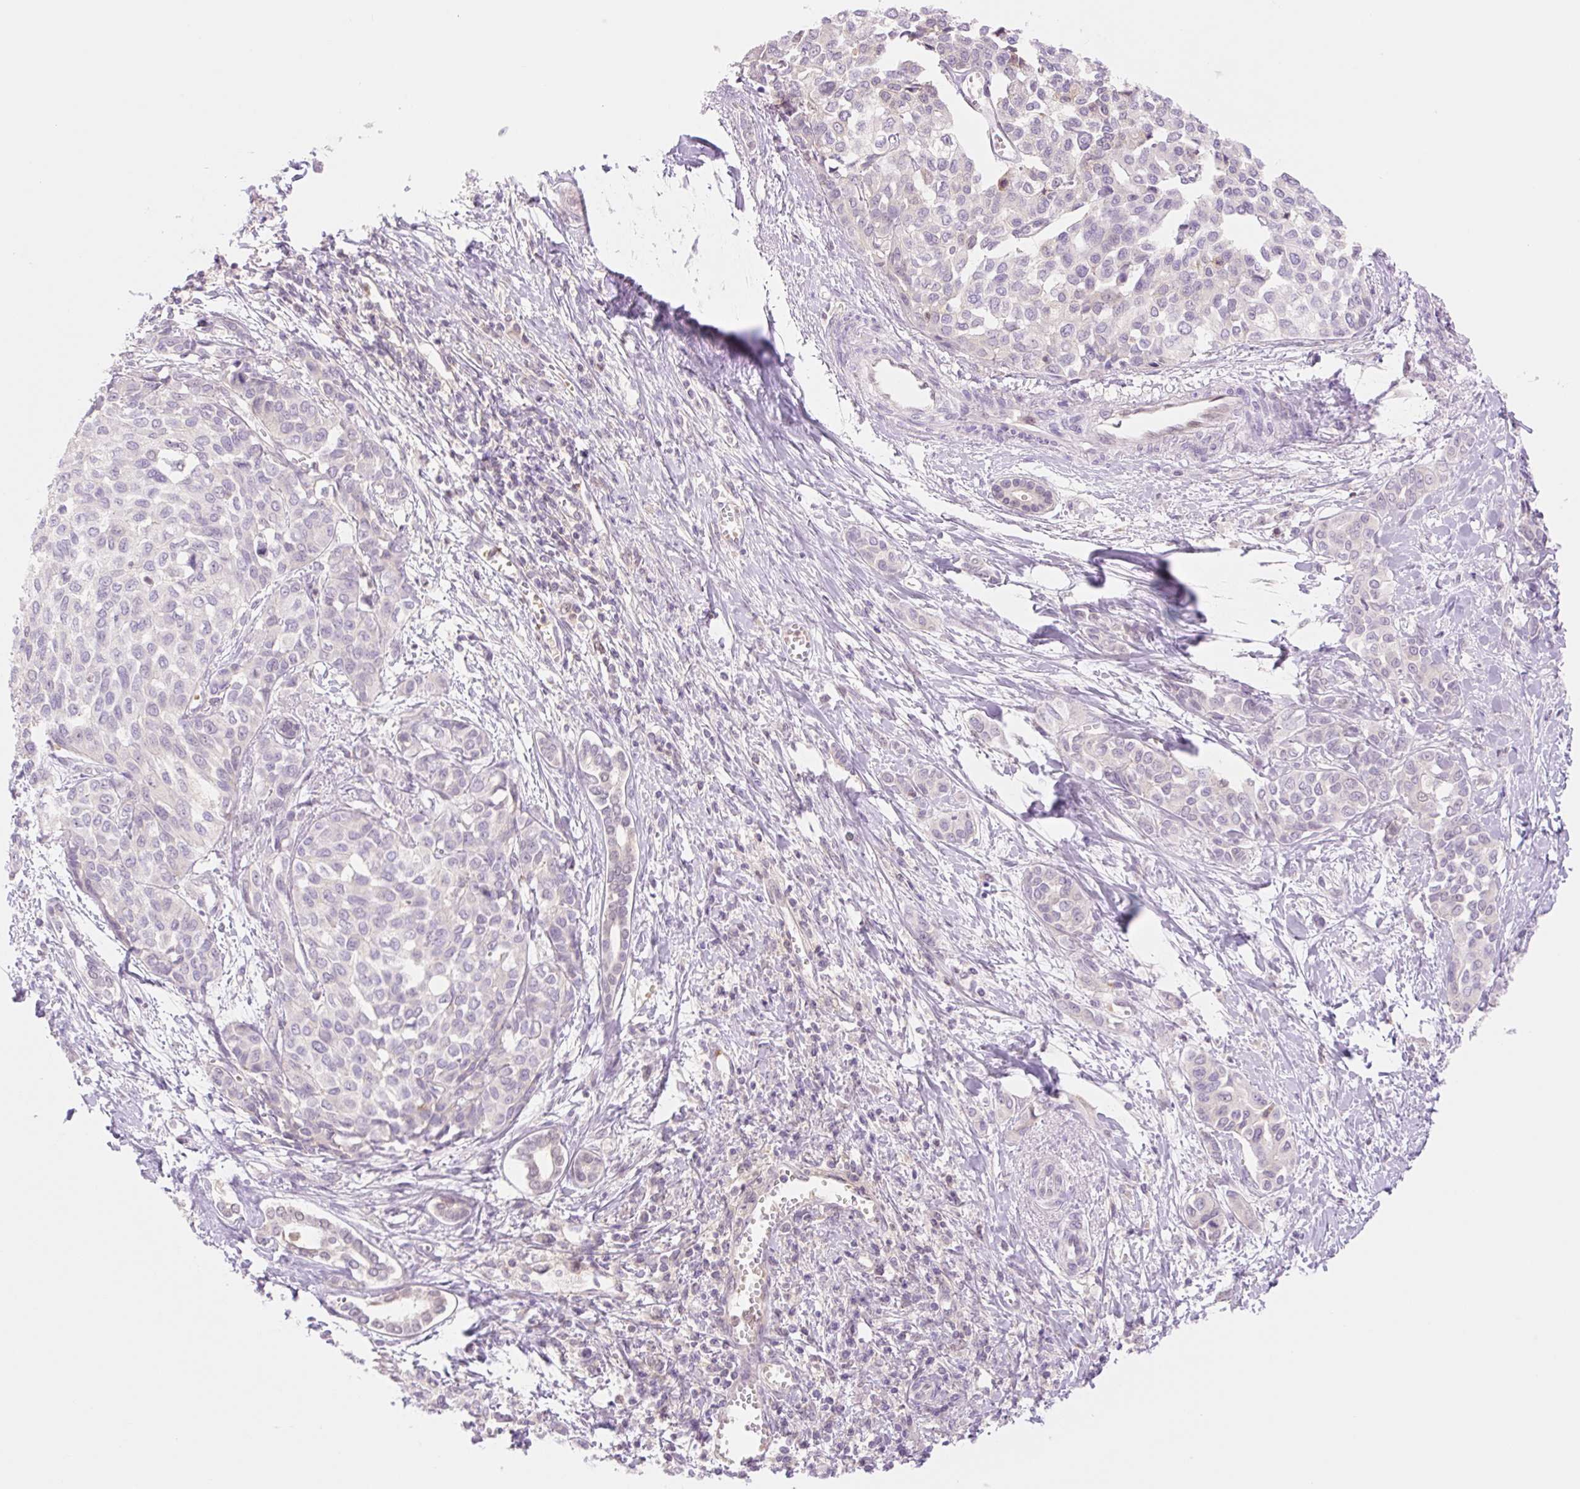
{"staining": {"intensity": "negative", "quantity": "none", "location": "none"}, "tissue": "liver cancer", "cell_type": "Tumor cells", "image_type": "cancer", "snomed": [{"axis": "morphology", "description": "Cholangiocarcinoma"}, {"axis": "topography", "description": "Liver"}], "caption": "Tumor cells are negative for brown protein staining in cholangiocarcinoma (liver). The staining was performed using DAB (3,3'-diaminobenzidine) to visualize the protein expression in brown, while the nuclei were stained in blue with hematoxylin (Magnification: 20x).", "gene": "HEBP1", "patient": {"sex": "female", "age": 77}}